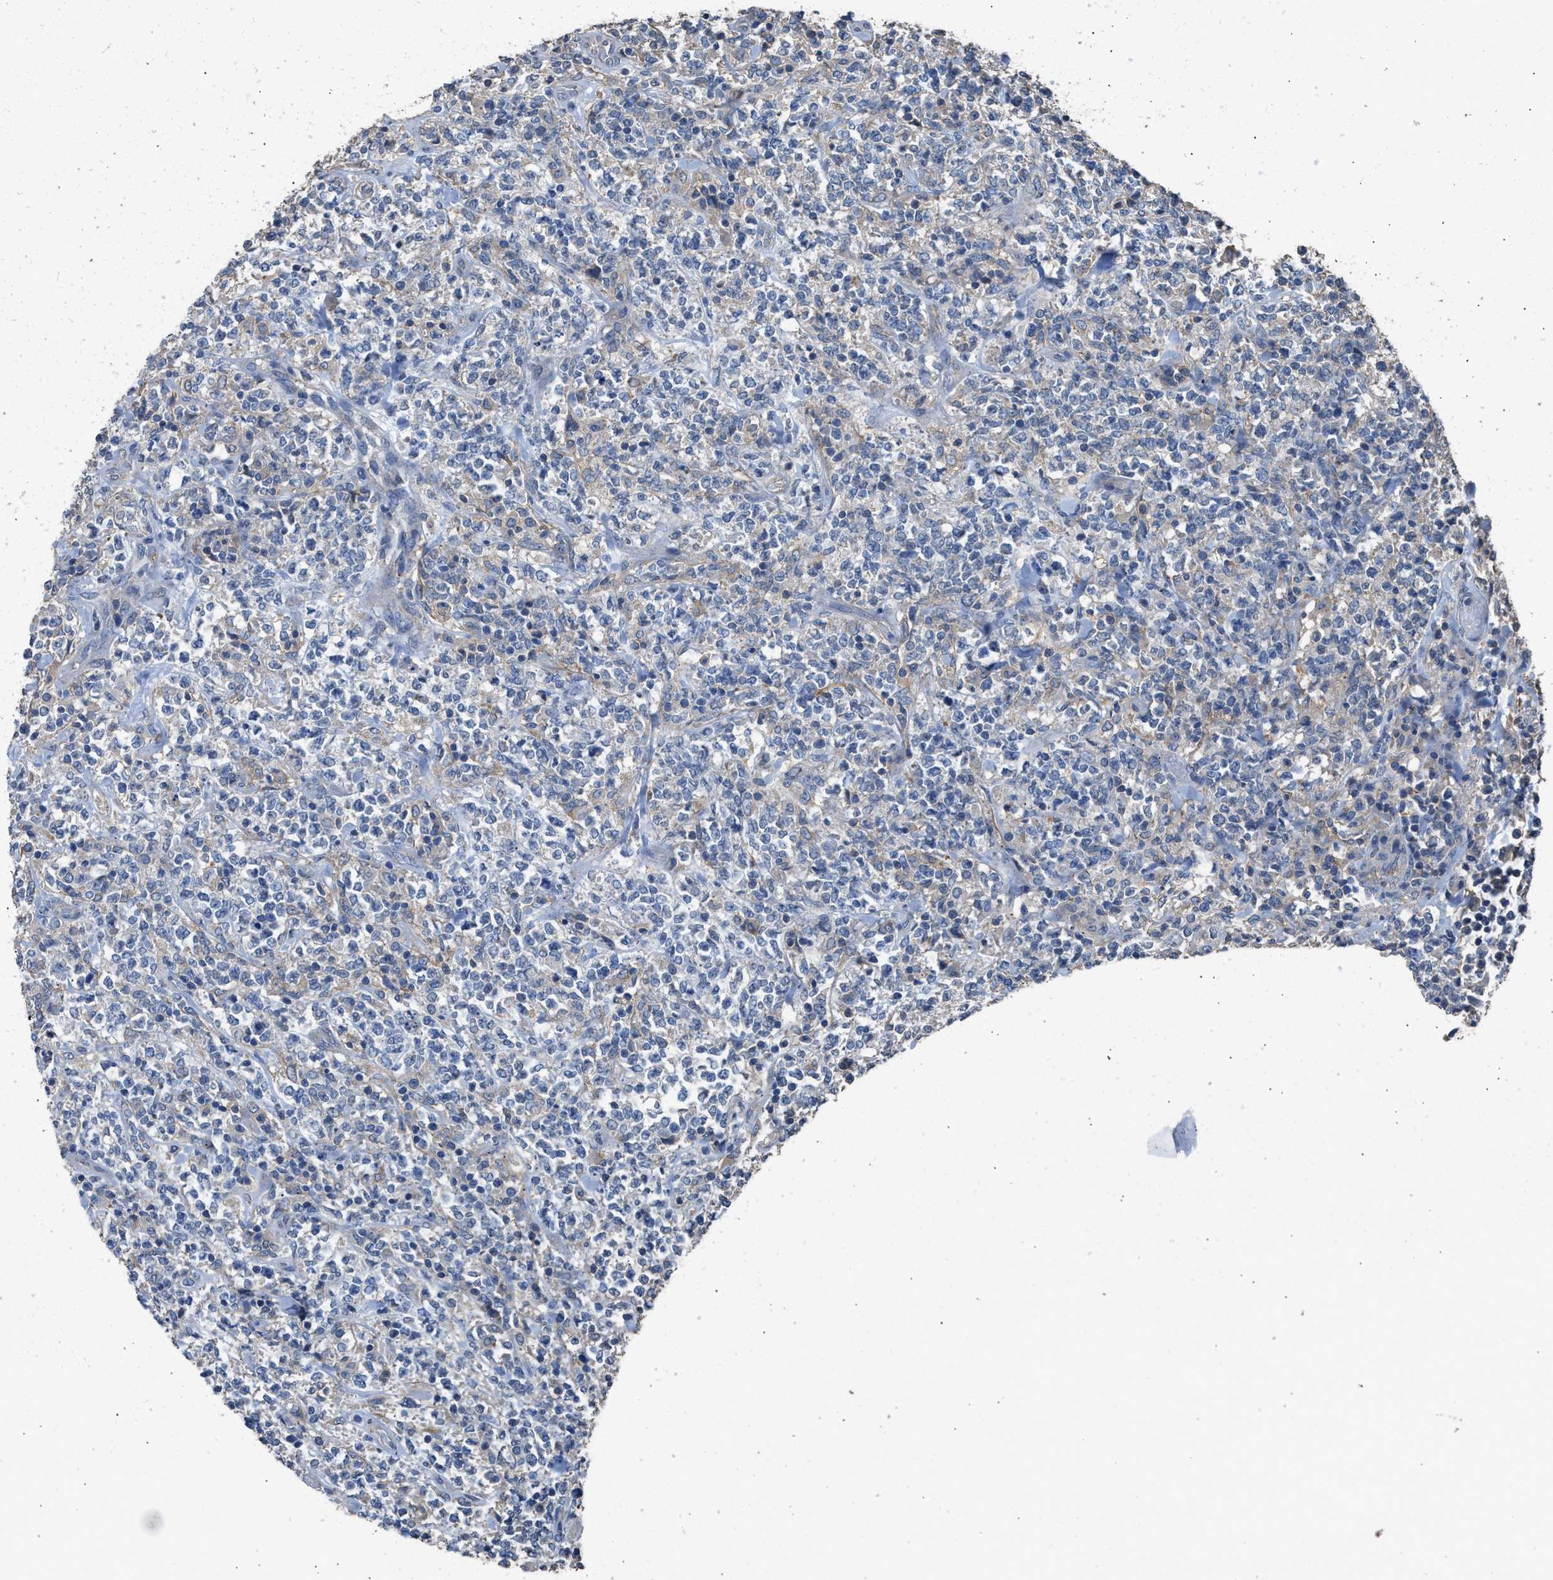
{"staining": {"intensity": "weak", "quantity": "<25%", "location": "cytoplasmic/membranous"}, "tissue": "lymphoma", "cell_type": "Tumor cells", "image_type": "cancer", "snomed": [{"axis": "morphology", "description": "Malignant lymphoma, non-Hodgkin's type, High grade"}, {"axis": "topography", "description": "Soft tissue"}], "caption": "DAB (3,3'-diaminobenzidine) immunohistochemical staining of lymphoma exhibits no significant staining in tumor cells.", "gene": "ITSN1", "patient": {"sex": "male", "age": 18}}